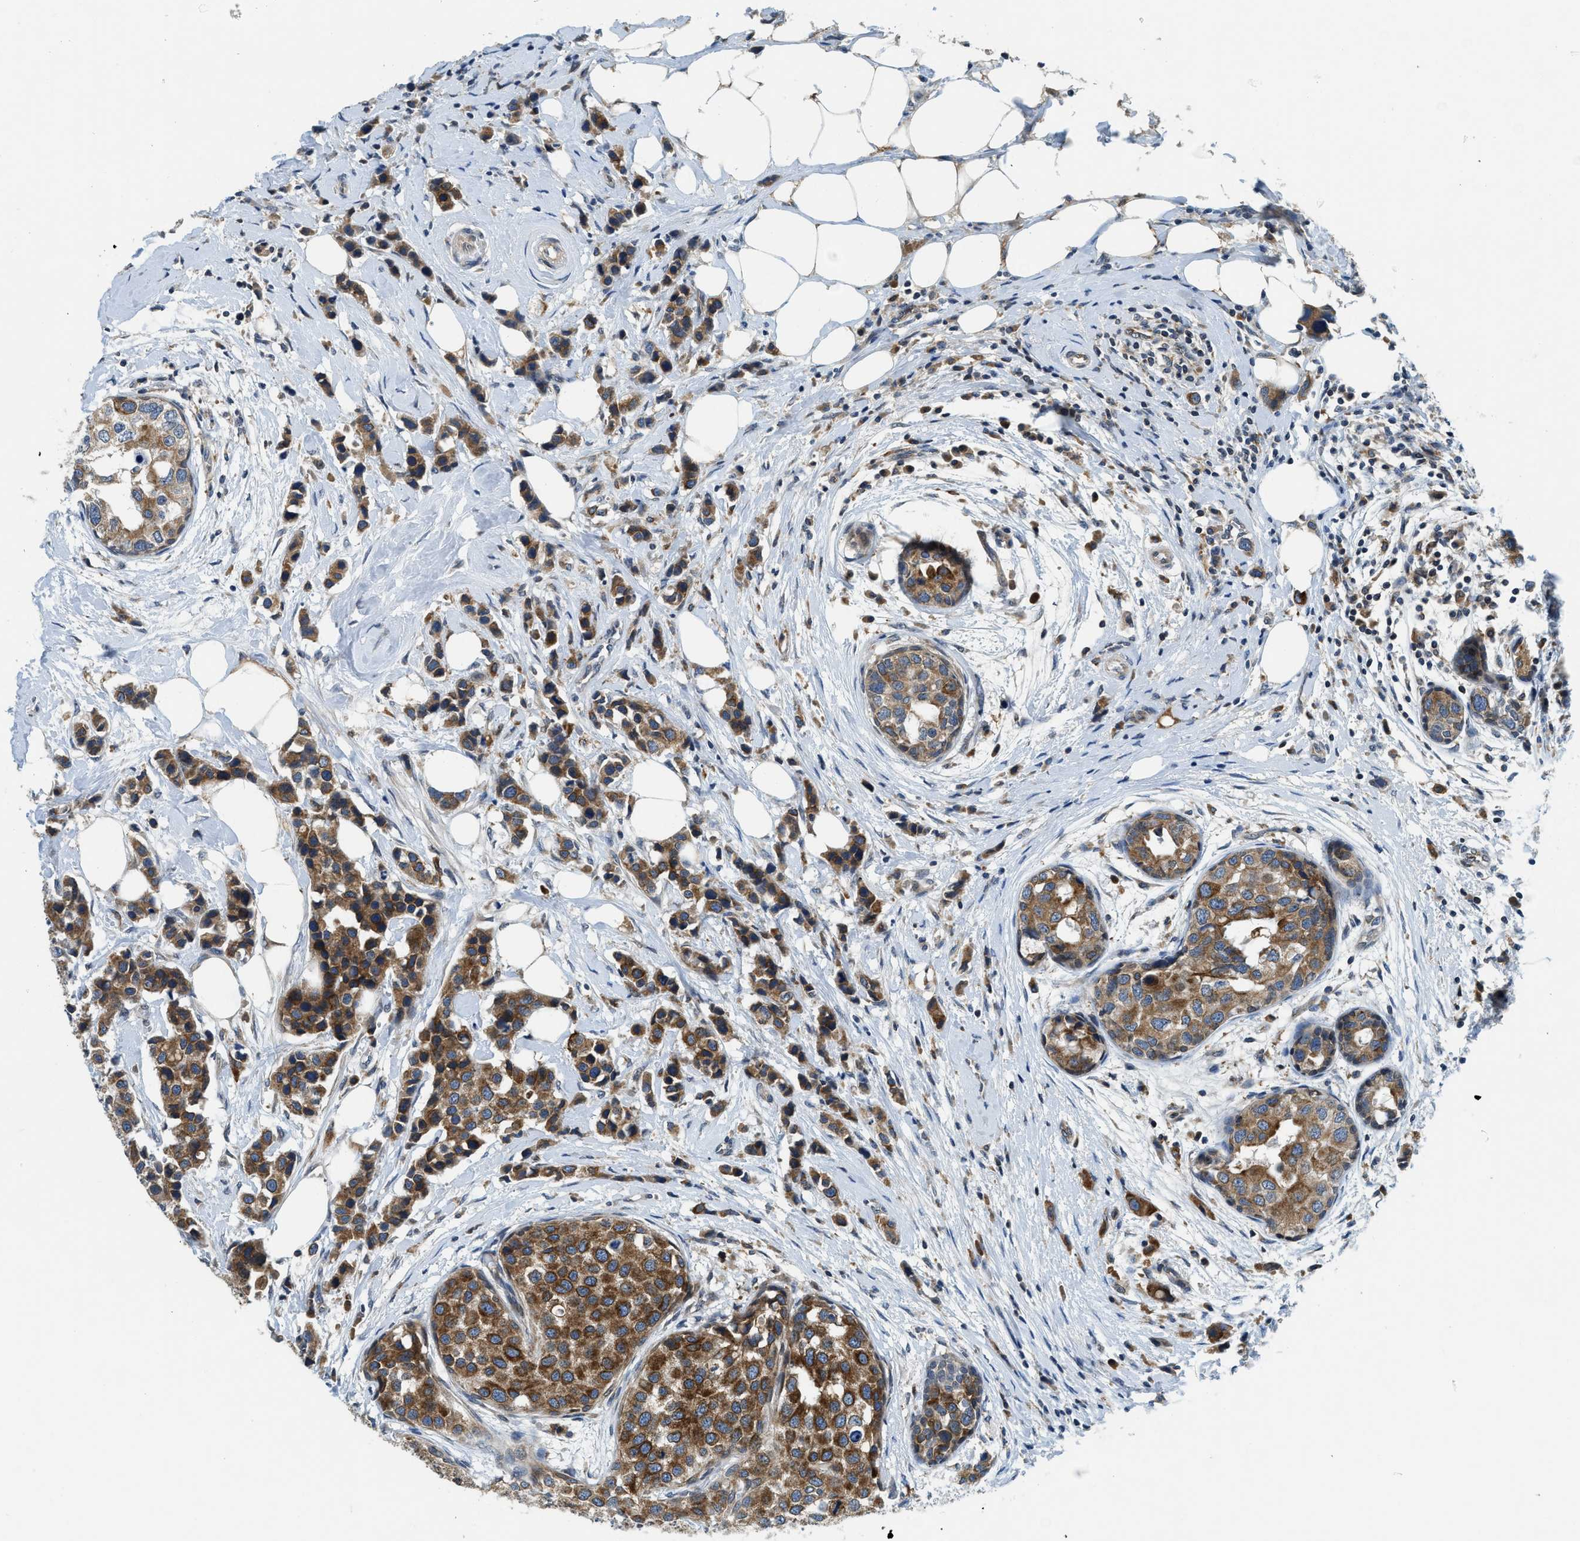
{"staining": {"intensity": "strong", "quantity": ">75%", "location": "cytoplasmic/membranous"}, "tissue": "breast cancer", "cell_type": "Tumor cells", "image_type": "cancer", "snomed": [{"axis": "morphology", "description": "Normal tissue, NOS"}, {"axis": "morphology", "description": "Duct carcinoma"}, {"axis": "topography", "description": "Breast"}], "caption": "IHC of breast invasive ductal carcinoma exhibits high levels of strong cytoplasmic/membranous expression in approximately >75% of tumor cells.", "gene": "BCAP31", "patient": {"sex": "female", "age": 50}}